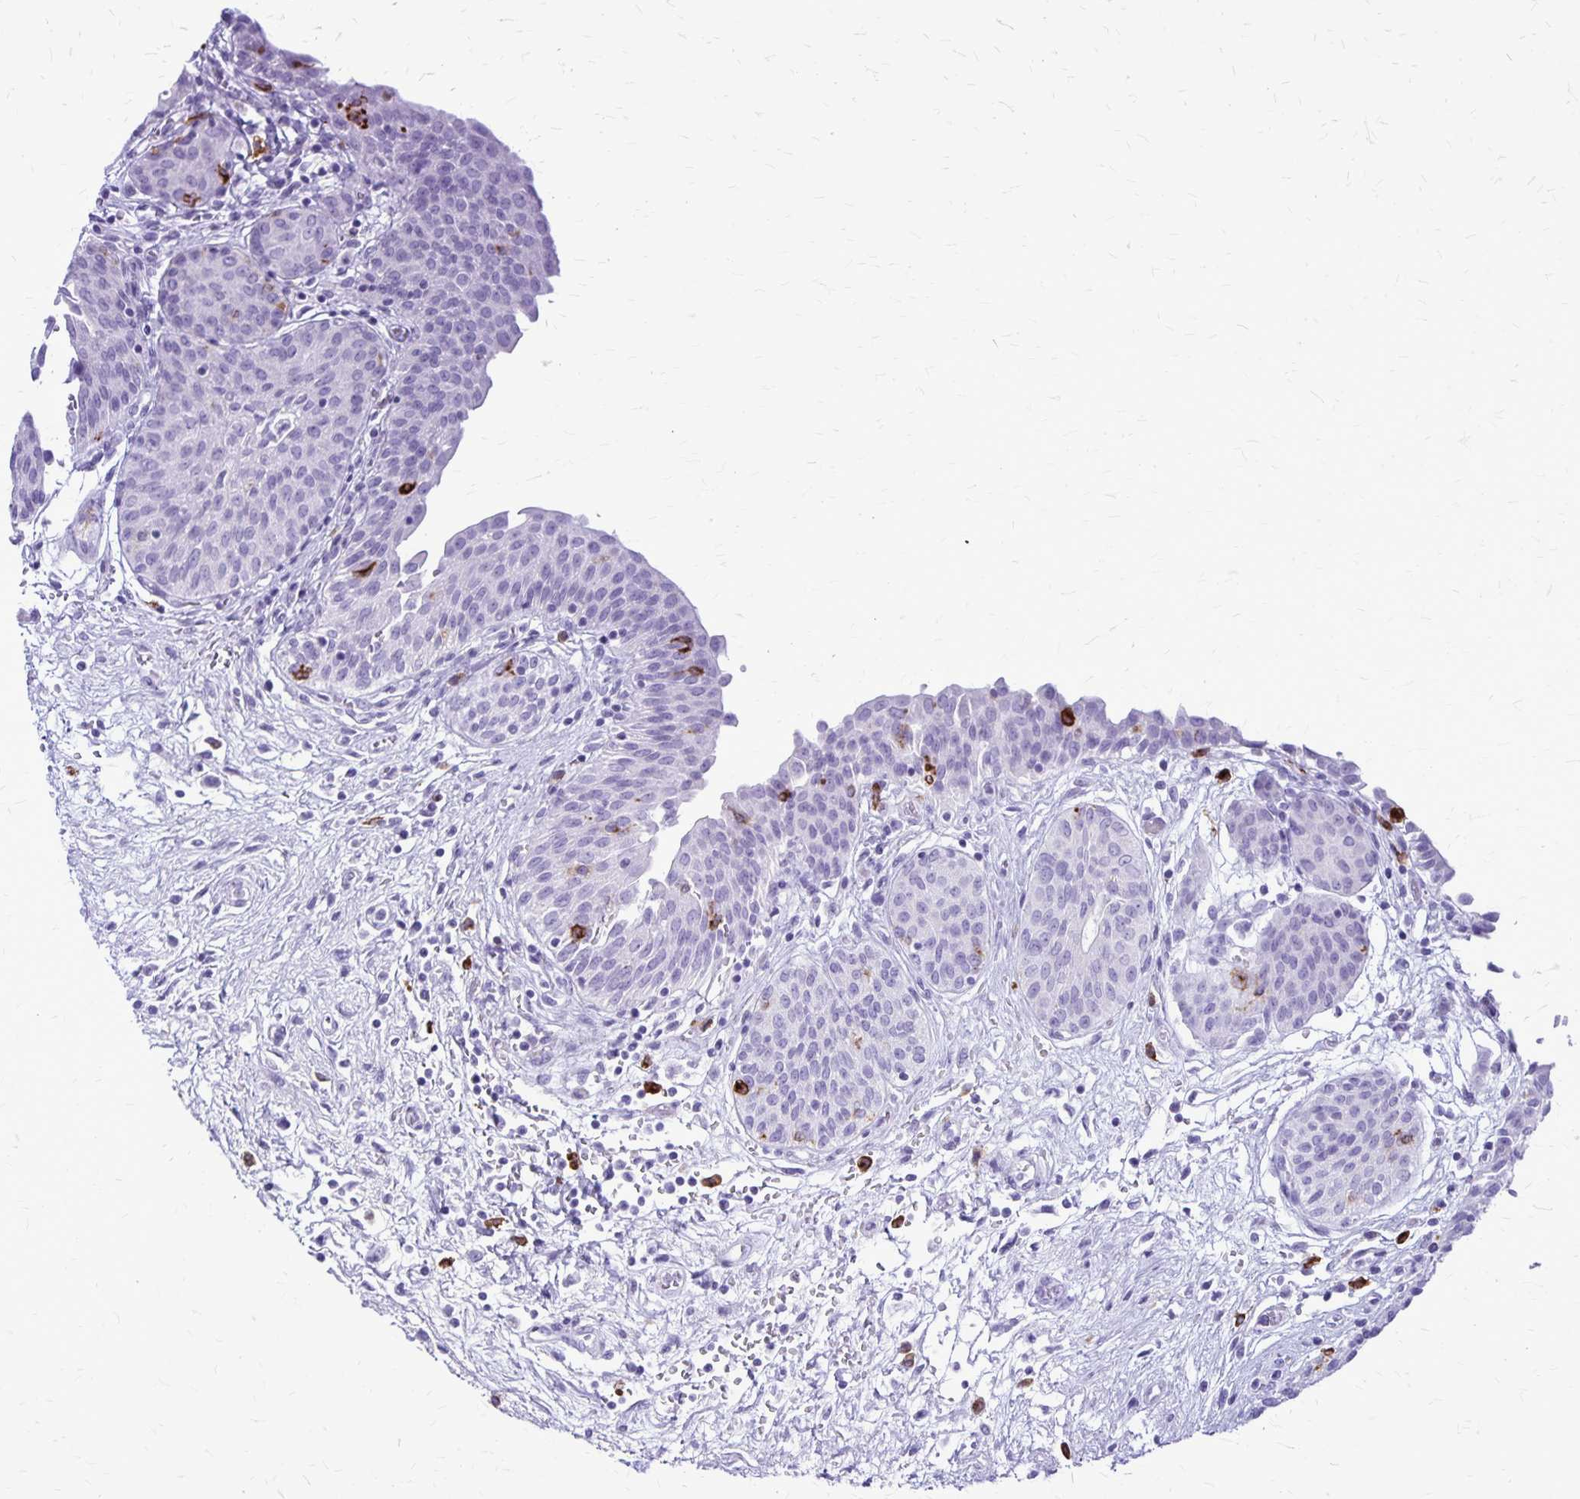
{"staining": {"intensity": "negative", "quantity": "none", "location": "none"}, "tissue": "urinary bladder", "cell_type": "Urothelial cells", "image_type": "normal", "snomed": [{"axis": "morphology", "description": "Normal tissue, NOS"}, {"axis": "topography", "description": "Urinary bladder"}], "caption": "A high-resolution micrograph shows immunohistochemistry staining of unremarkable urinary bladder, which reveals no significant positivity in urothelial cells.", "gene": "RTN1", "patient": {"sex": "male", "age": 68}}